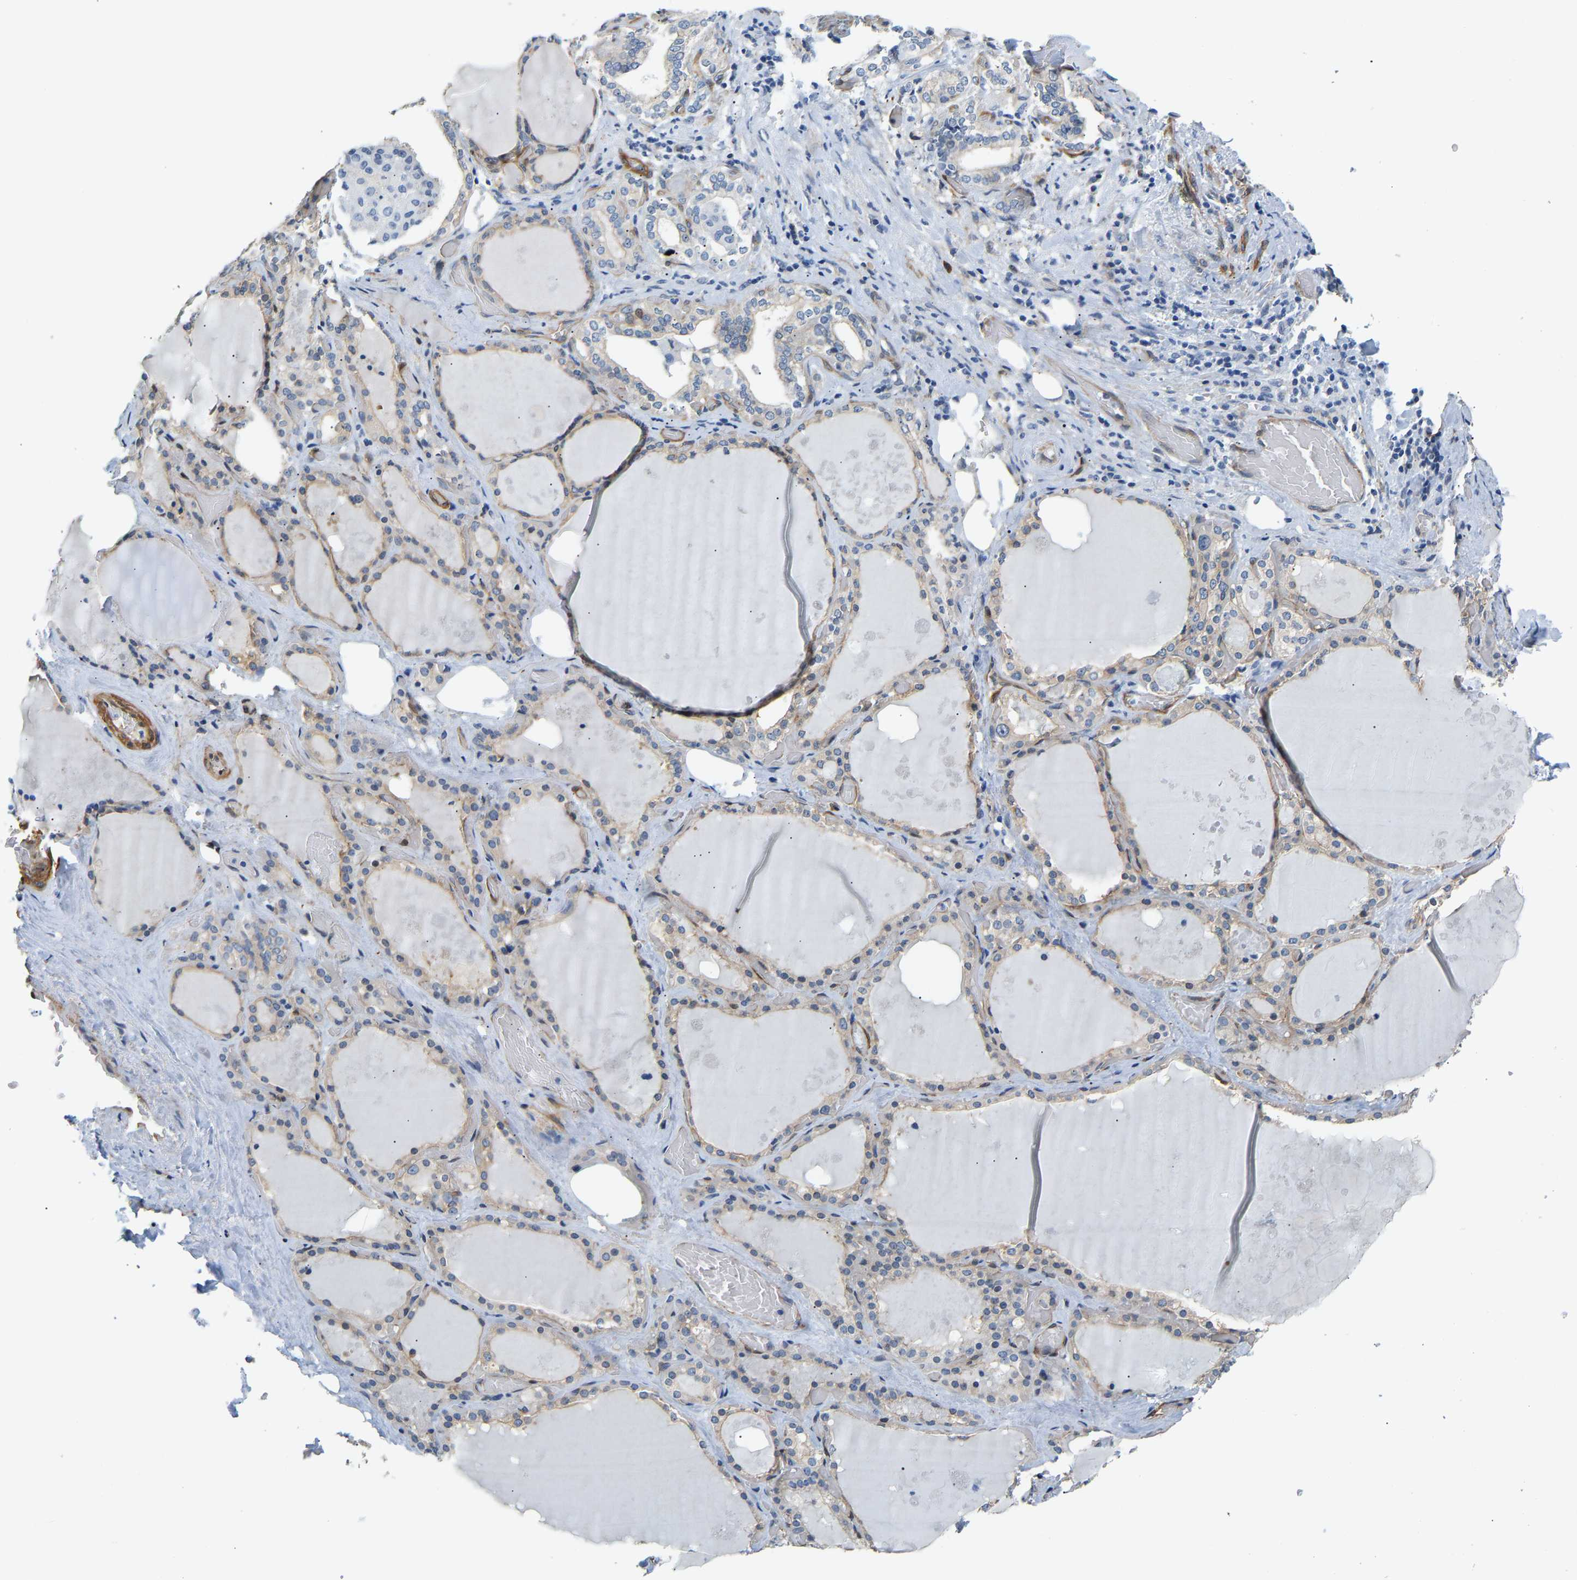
{"staining": {"intensity": "moderate", "quantity": "<25%", "location": "cytoplasmic/membranous"}, "tissue": "thyroid gland", "cell_type": "Glandular cells", "image_type": "normal", "snomed": [{"axis": "morphology", "description": "Normal tissue, NOS"}, {"axis": "topography", "description": "Thyroid gland"}], "caption": "Human thyroid gland stained for a protein (brown) exhibits moderate cytoplasmic/membranous positive staining in approximately <25% of glandular cells.", "gene": "PAWR", "patient": {"sex": "male", "age": 61}}